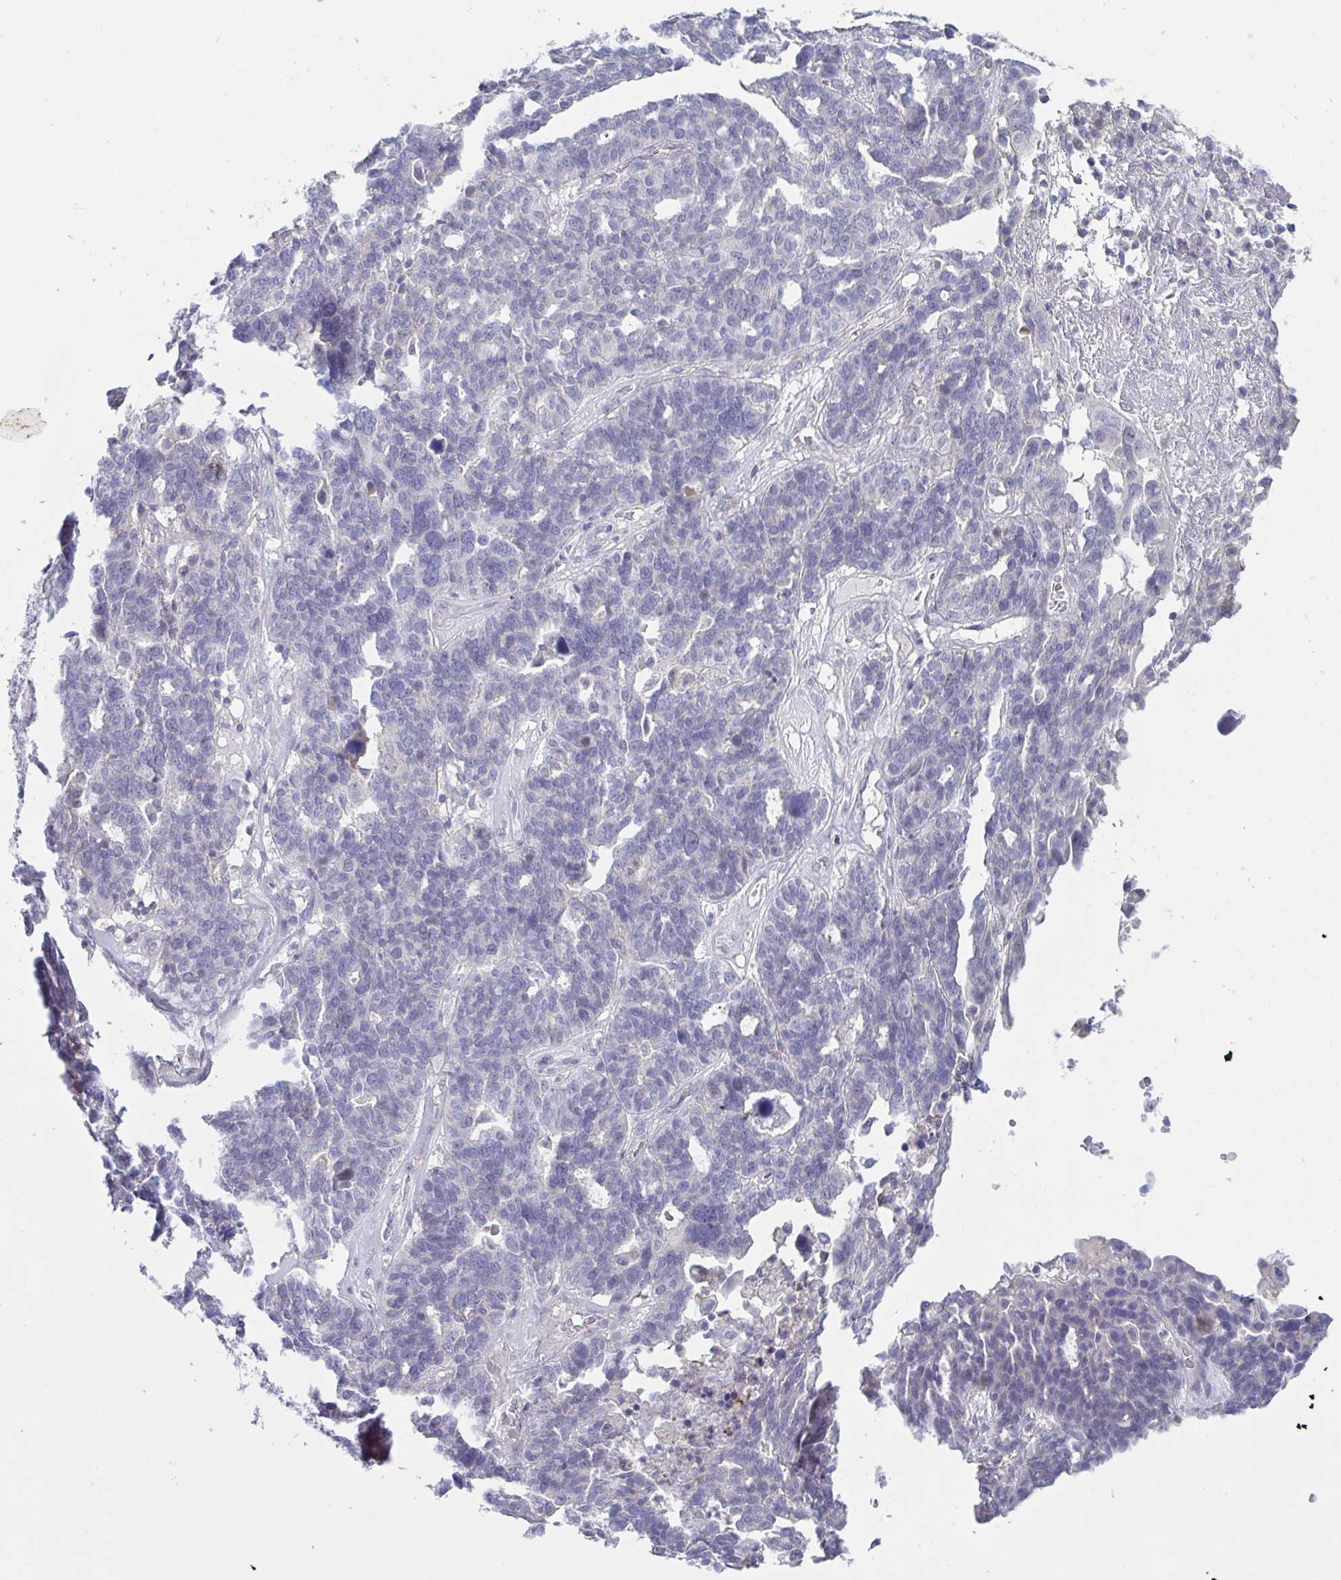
{"staining": {"intensity": "negative", "quantity": "none", "location": "none"}, "tissue": "ovarian cancer", "cell_type": "Tumor cells", "image_type": "cancer", "snomed": [{"axis": "morphology", "description": "Cystadenocarcinoma, serous, NOS"}, {"axis": "topography", "description": "Ovary"}], "caption": "Immunohistochemistry photomicrograph of ovarian cancer (serous cystadenocarcinoma) stained for a protein (brown), which reveals no staining in tumor cells.", "gene": "STK26", "patient": {"sex": "female", "age": 59}}